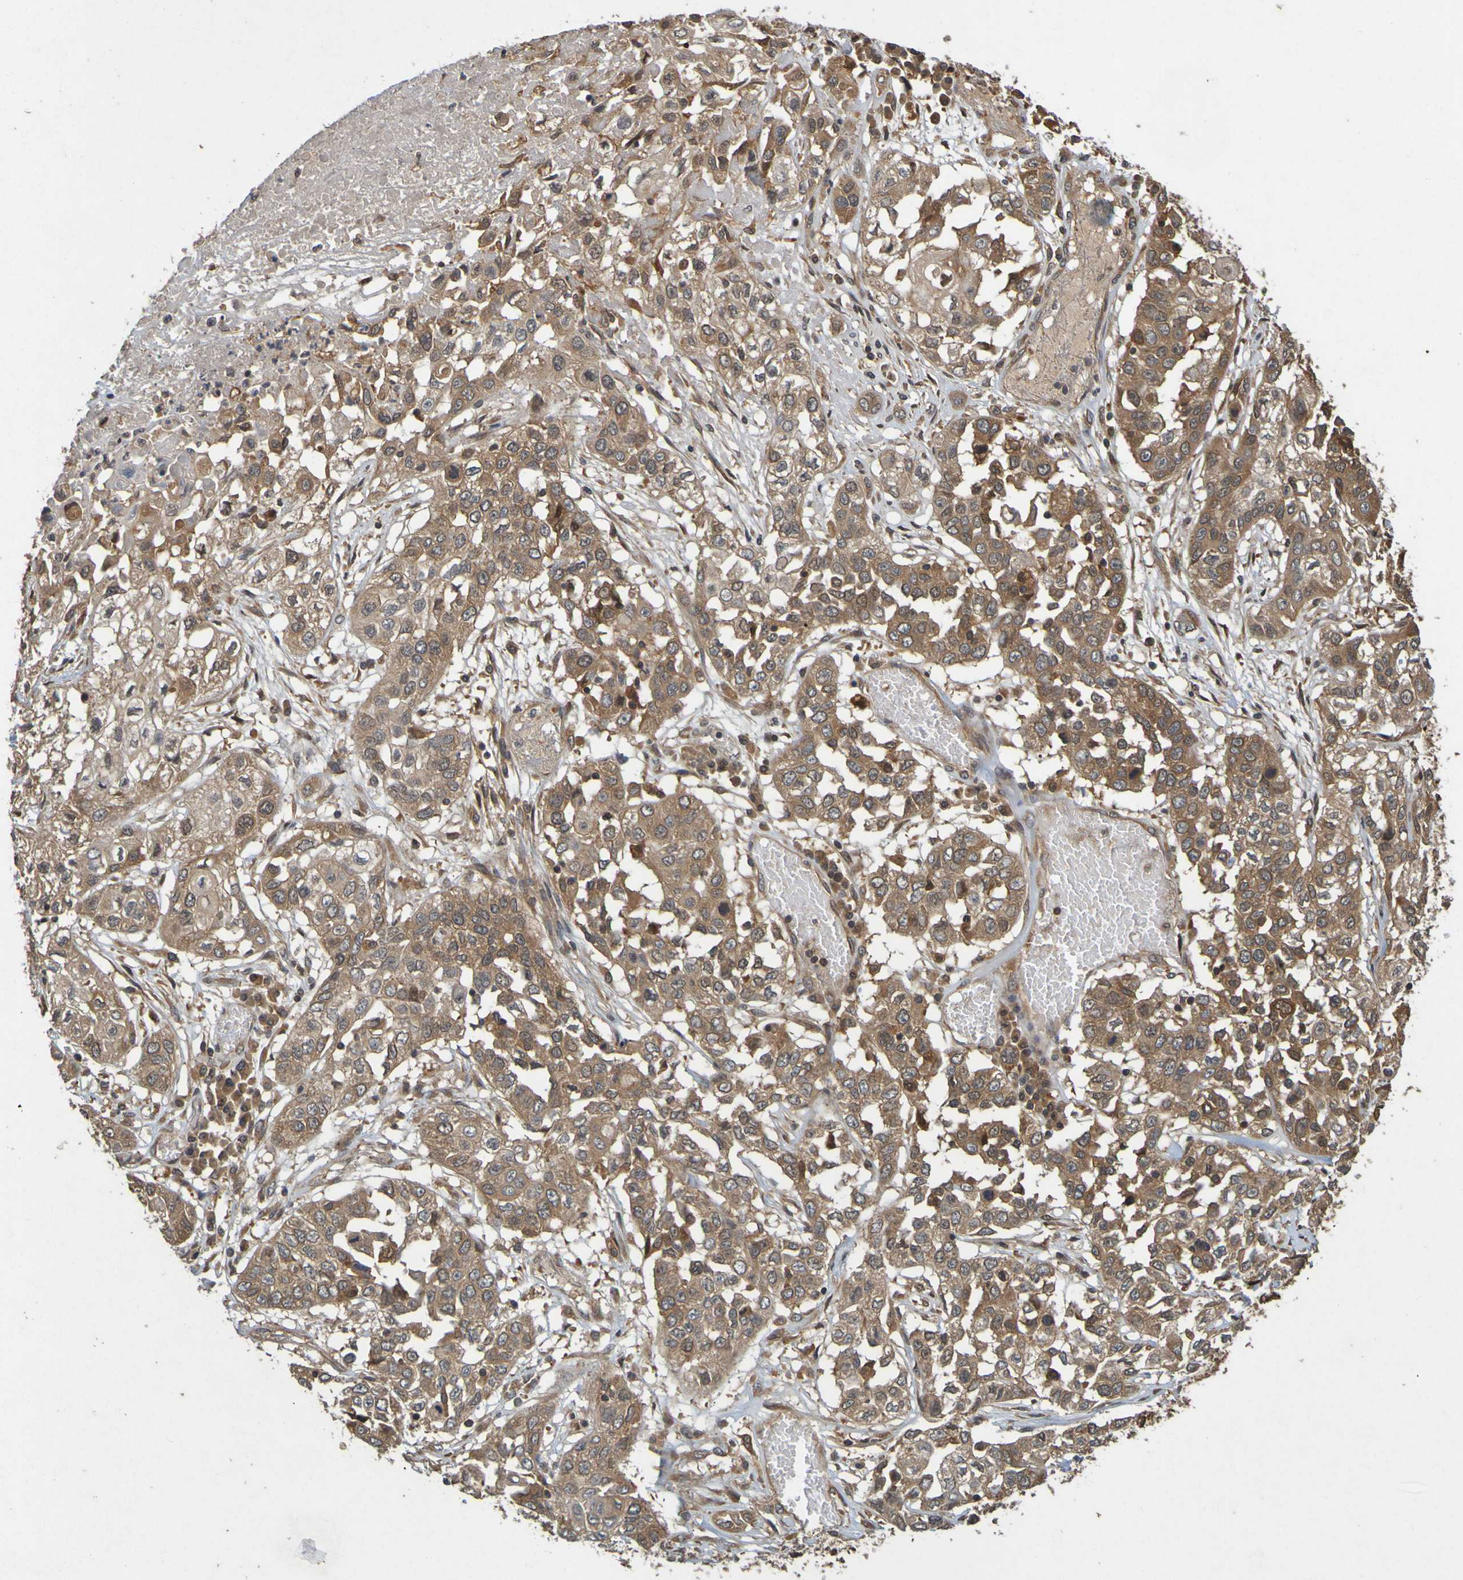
{"staining": {"intensity": "moderate", "quantity": ">75%", "location": "cytoplasmic/membranous"}, "tissue": "lung cancer", "cell_type": "Tumor cells", "image_type": "cancer", "snomed": [{"axis": "morphology", "description": "Squamous cell carcinoma, NOS"}, {"axis": "topography", "description": "Lung"}], "caption": "Squamous cell carcinoma (lung) stained with a protein marker reveals moderate staining in tumor cells.", "gene": "OCRL", "patient": {"sex": "male", "age": 71}}